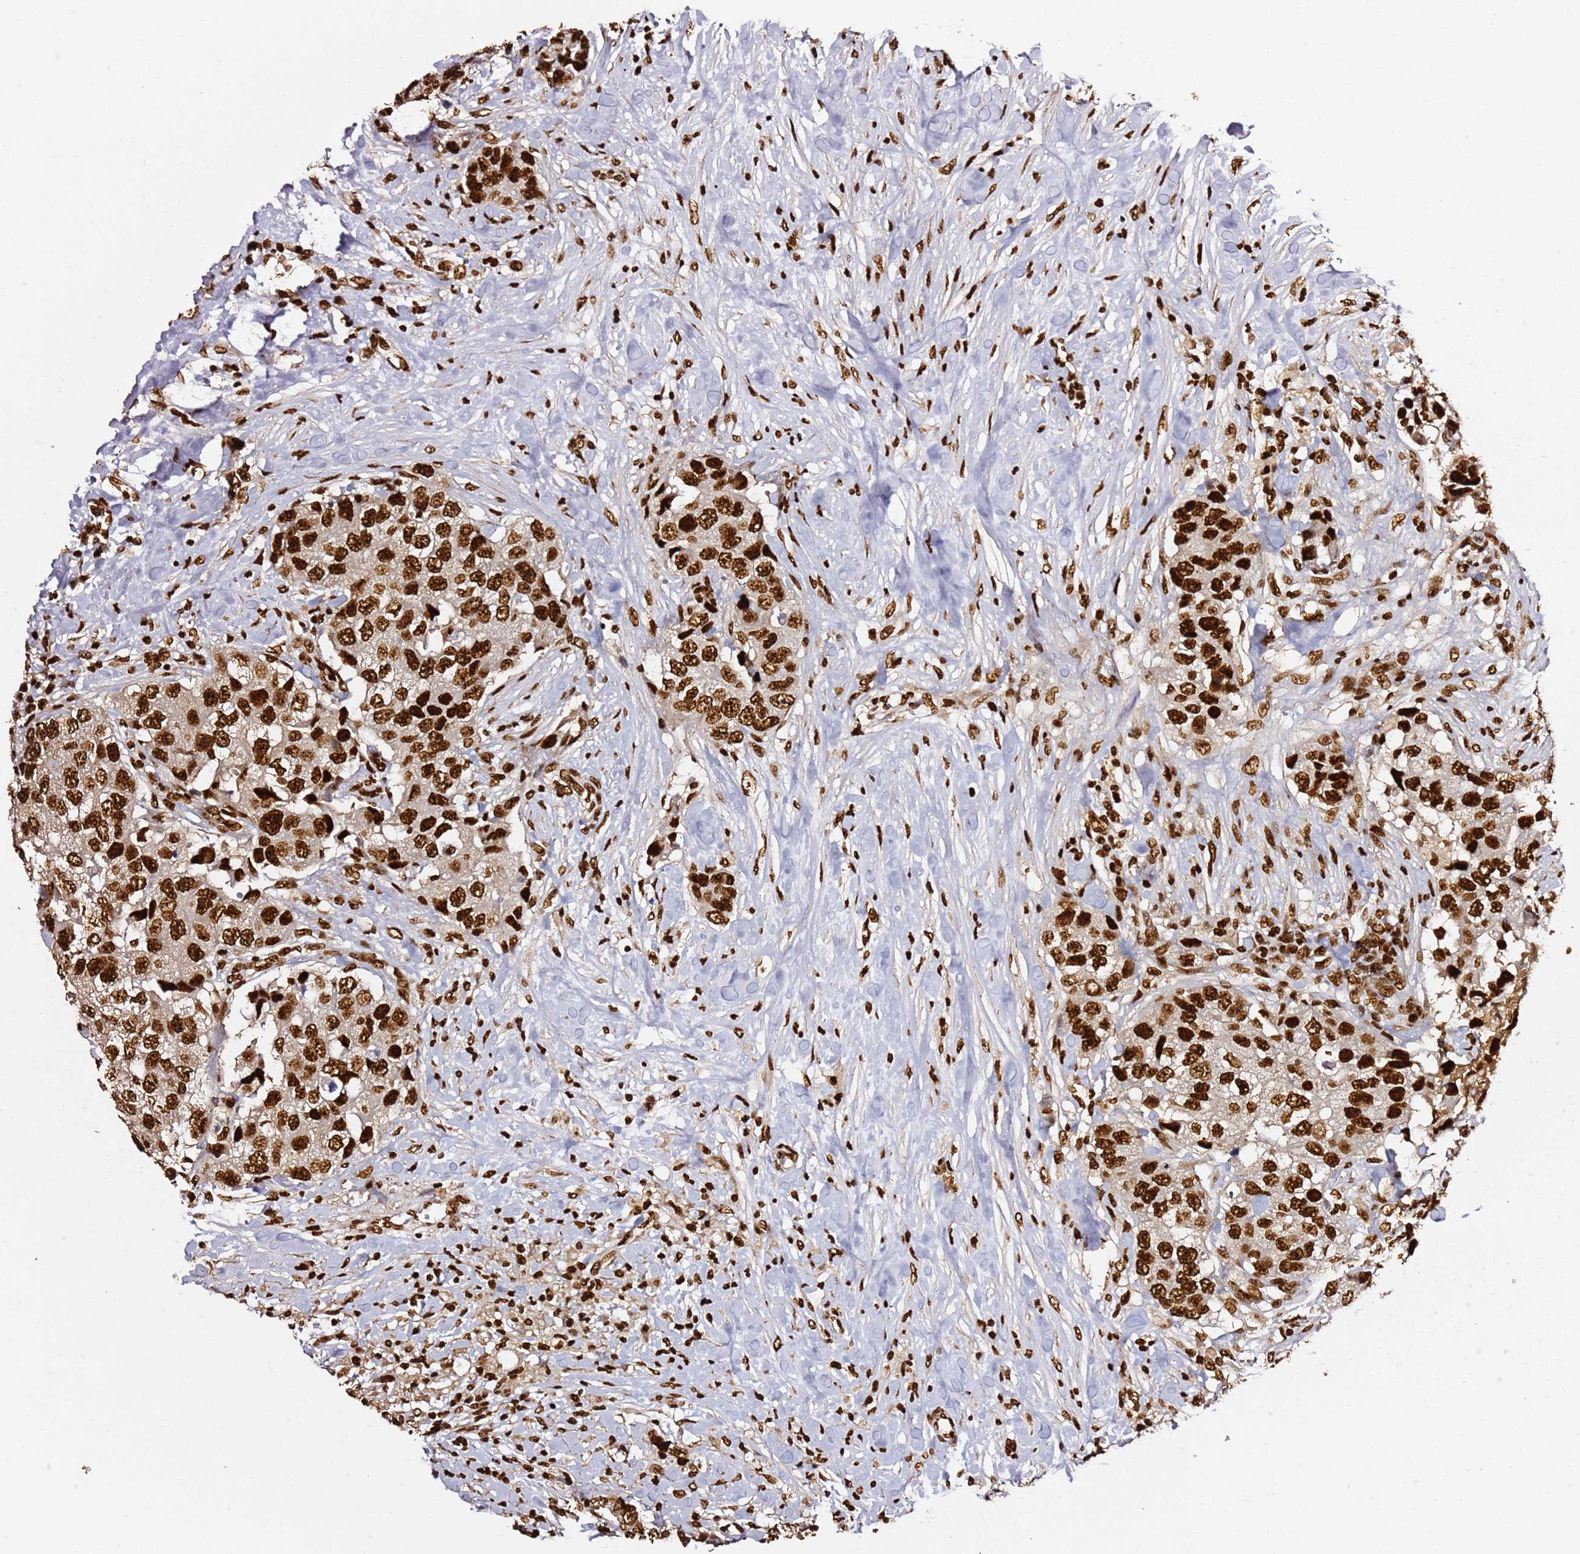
{"staining": {"intensity": "strong", "quantity": ">75%", "location": "nuclear"}, "tissue": "breast cancer", "cell_type": "Tumor cells", "image_type": "cancer", "snomed": [{"axis": "morphology", "description": "Normal tissue, NOS"}, {"axis": "morphology", "description": "Duct carcinoma"}, {"axis": "topography", "description": "Breast"}], "caption": "Immunohistochemistry (IHC) of human breast cancer (infiltrating ductal carcinoma) exhibits high levels of strong nuclear positivity in about >75% of tumor cells.", "gene": "C6orf226", "patient": {"sex": "female", "age": 62}}